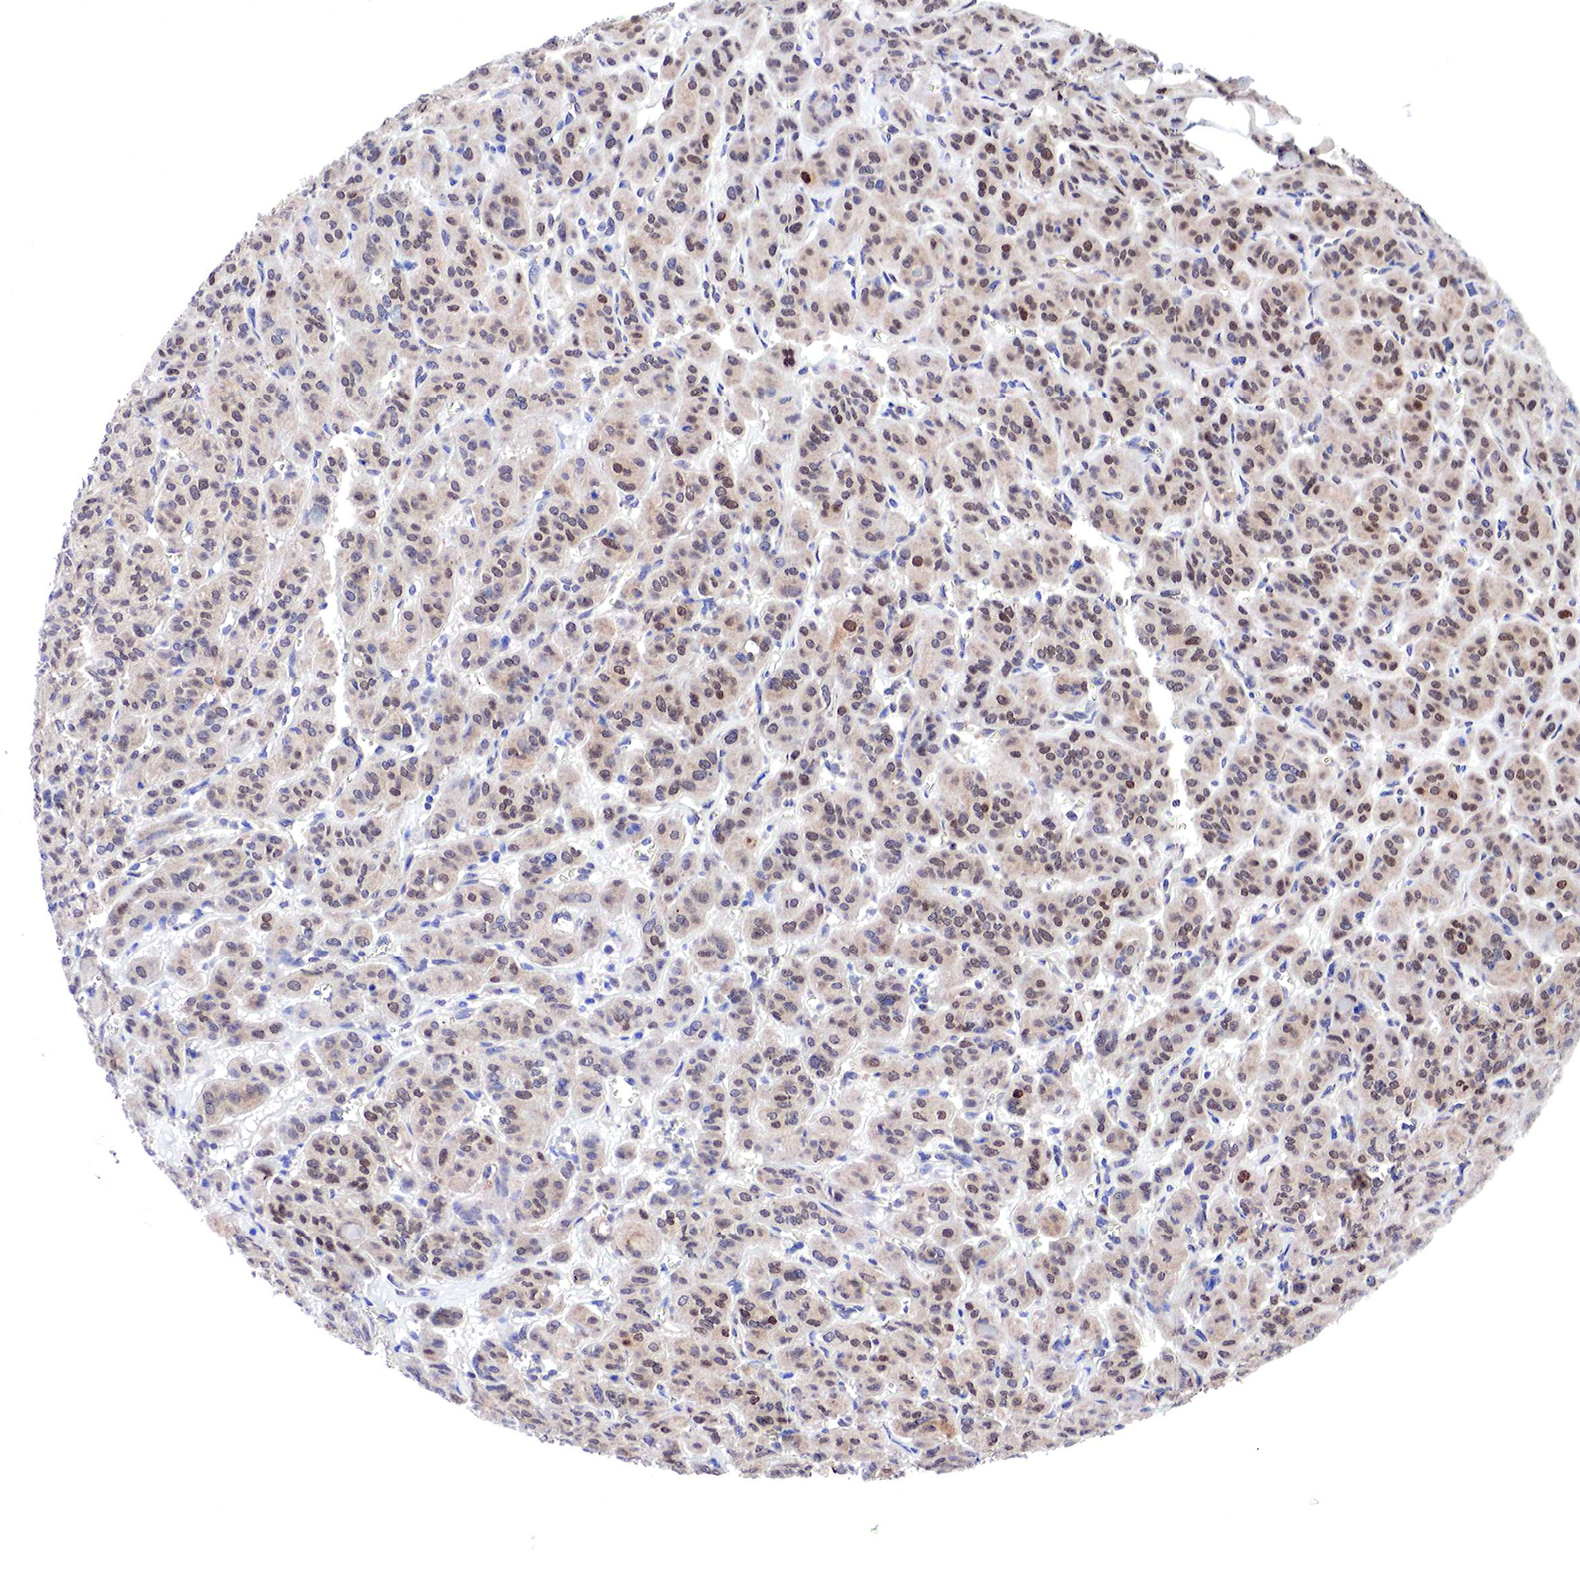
{"staining": {"intensity": "moderate", "quantity": ">75%", "location": "cytoplasmic/membranous,nuclear"}, "tissue": "thyroid cancer", "cell_type": "Tumor cells", "image_type": "cancer", "snomed": [{"axis": "morphology", "description": "Follicular adenoma carcinoma, NOS"}, {"axis": "topography", "description": "Thyroid gland"}], "caption": "A brown stain labels moderate cytoplasmic/membranous and nuclear positivity of a protein in thyroid cancer tumor cells.", "gene": "PABIR2", "patient": {"sex": "female", "age": 71}}